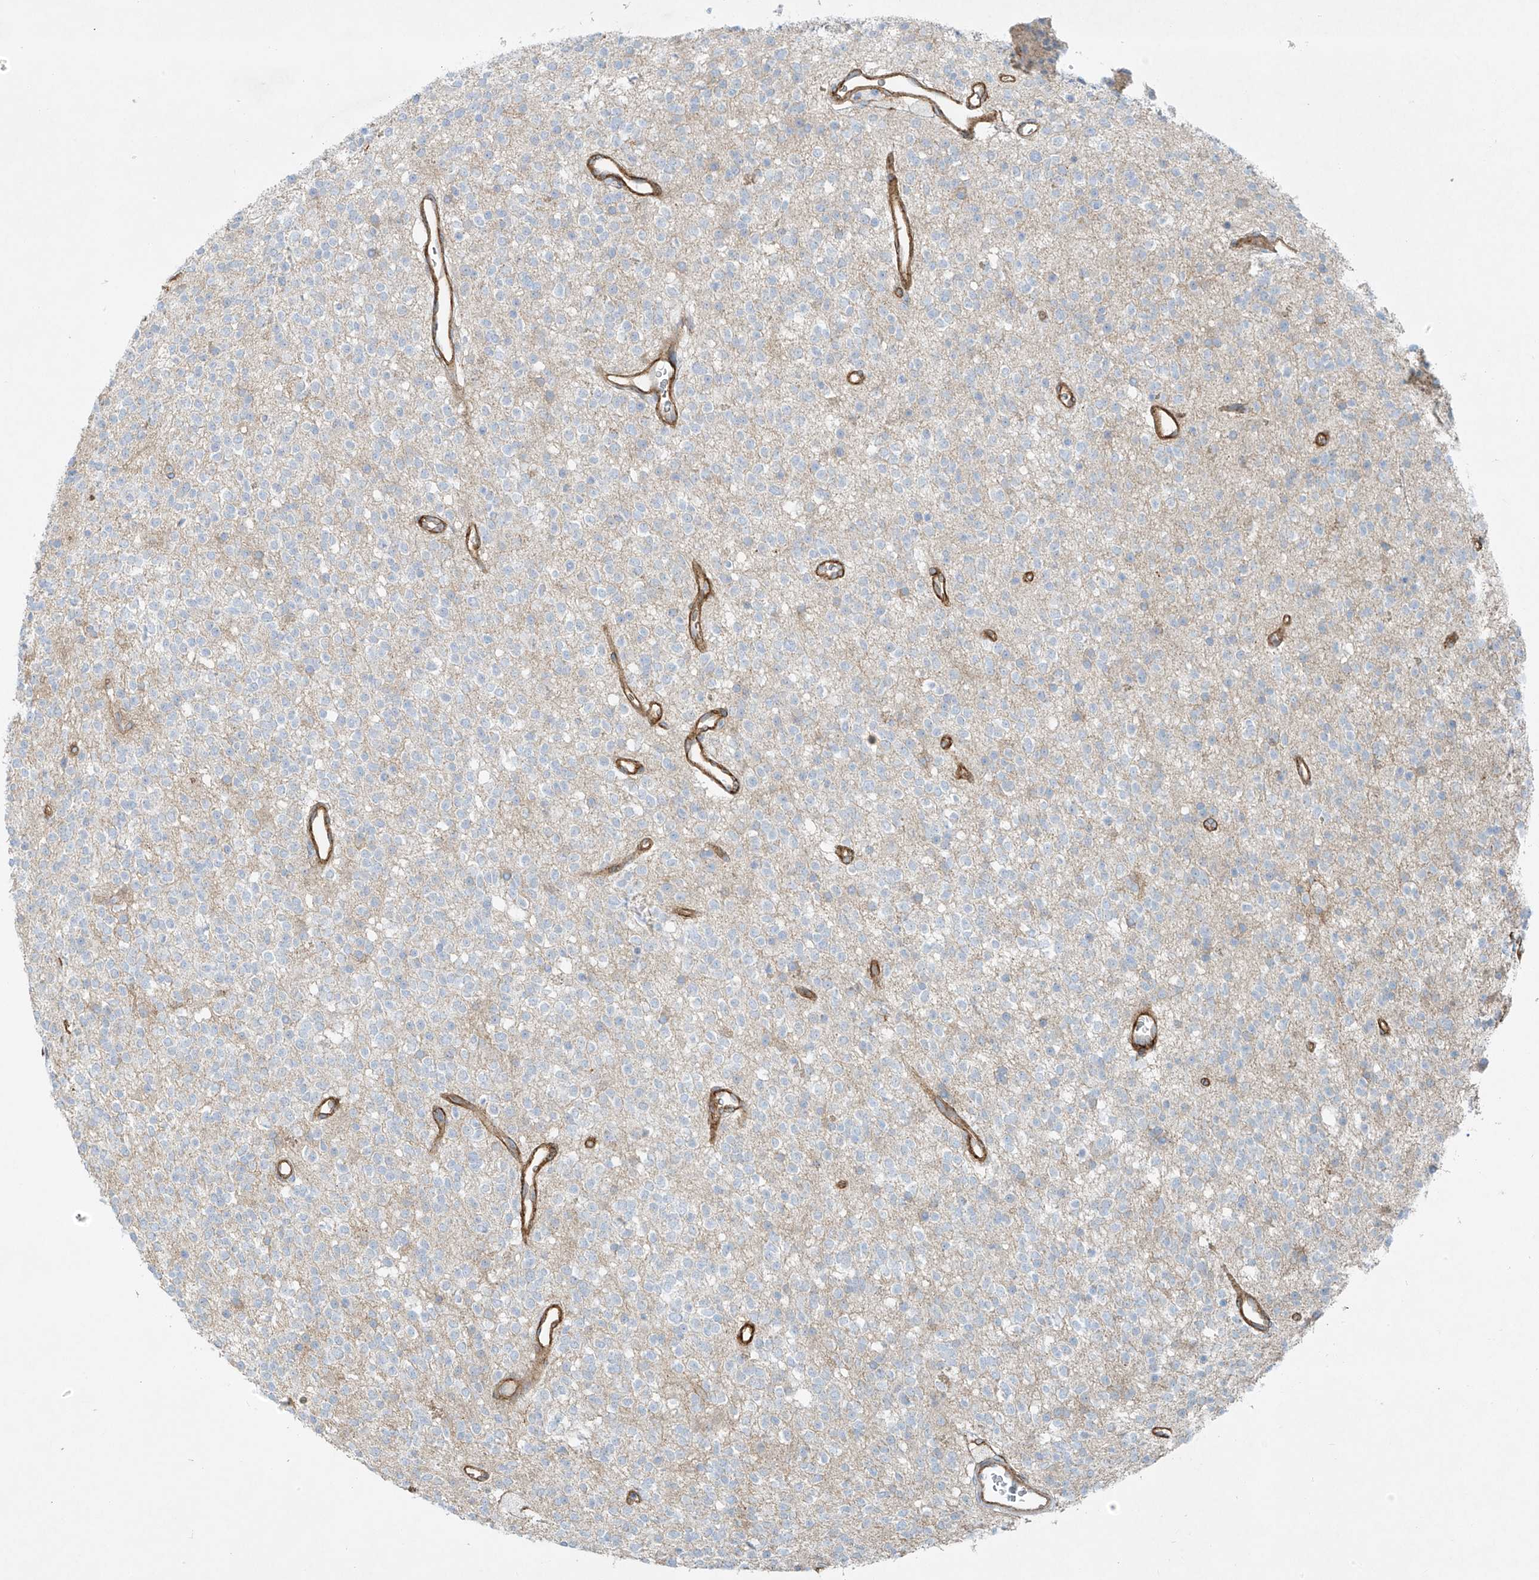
{"staining": {"intensity": "negative", "quantity": "none", "location": "none"}, "tissue": "glioma", "cell_type": "Tumor cells", "image_type": "cancer", "snomed": [{"axis": "morphology", "description": "Glioma, malignant, High grade"}, {"axis": "topography", "description": "Brain"}], "caption": "The immunohistochemistry (IHC) photomicrograph has no significant positivity in tumor cells of glioma tissue.", "gene": "VAMP5", "patient": {"sex": "male", "age": 34}}